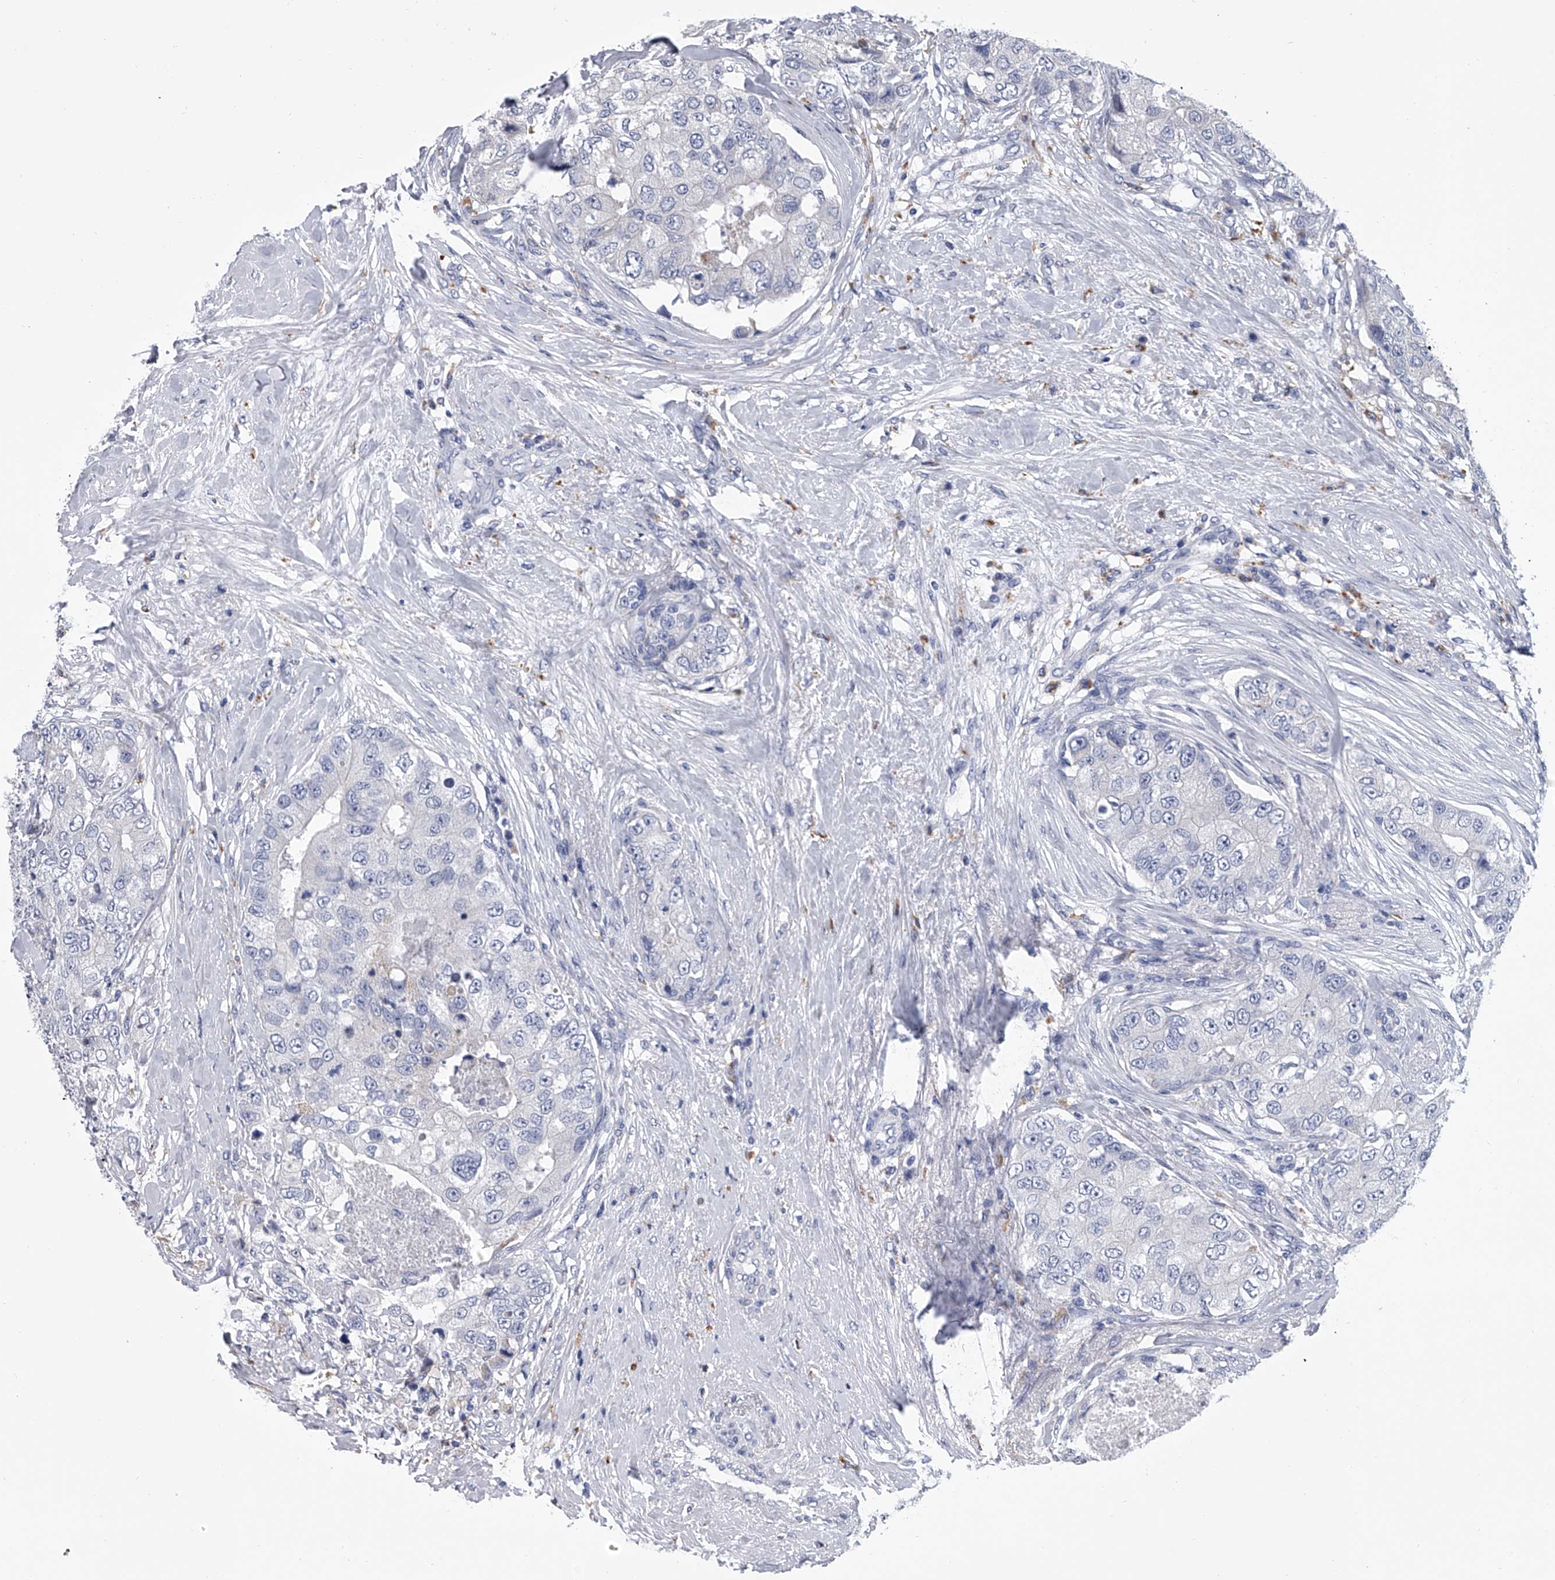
{"staining": {"intensity": "negative", "quantity": "none", "location": "none"}, "tissue": "breast cancer", "cell_type": "Tumor cells", "image_type": "cancer", "snomed": [{"axis": "morphology", "description": "Duct carcinoma"}, {"axis": "topography", "description": "Breast"}], "caption": "Immunohistochemistry of intraductal carcinoma (breast) demonstrates no positivity in tumor cells. The staining was performed using DAB (3,3'-diaminobenzidine) to visualize the protein expression in brown, while the nuclei were stained in blue with hematoxylin (Magnification: 20x).", "gene": "TRIM8", "patient": {"sex": "female", "age": 62}}